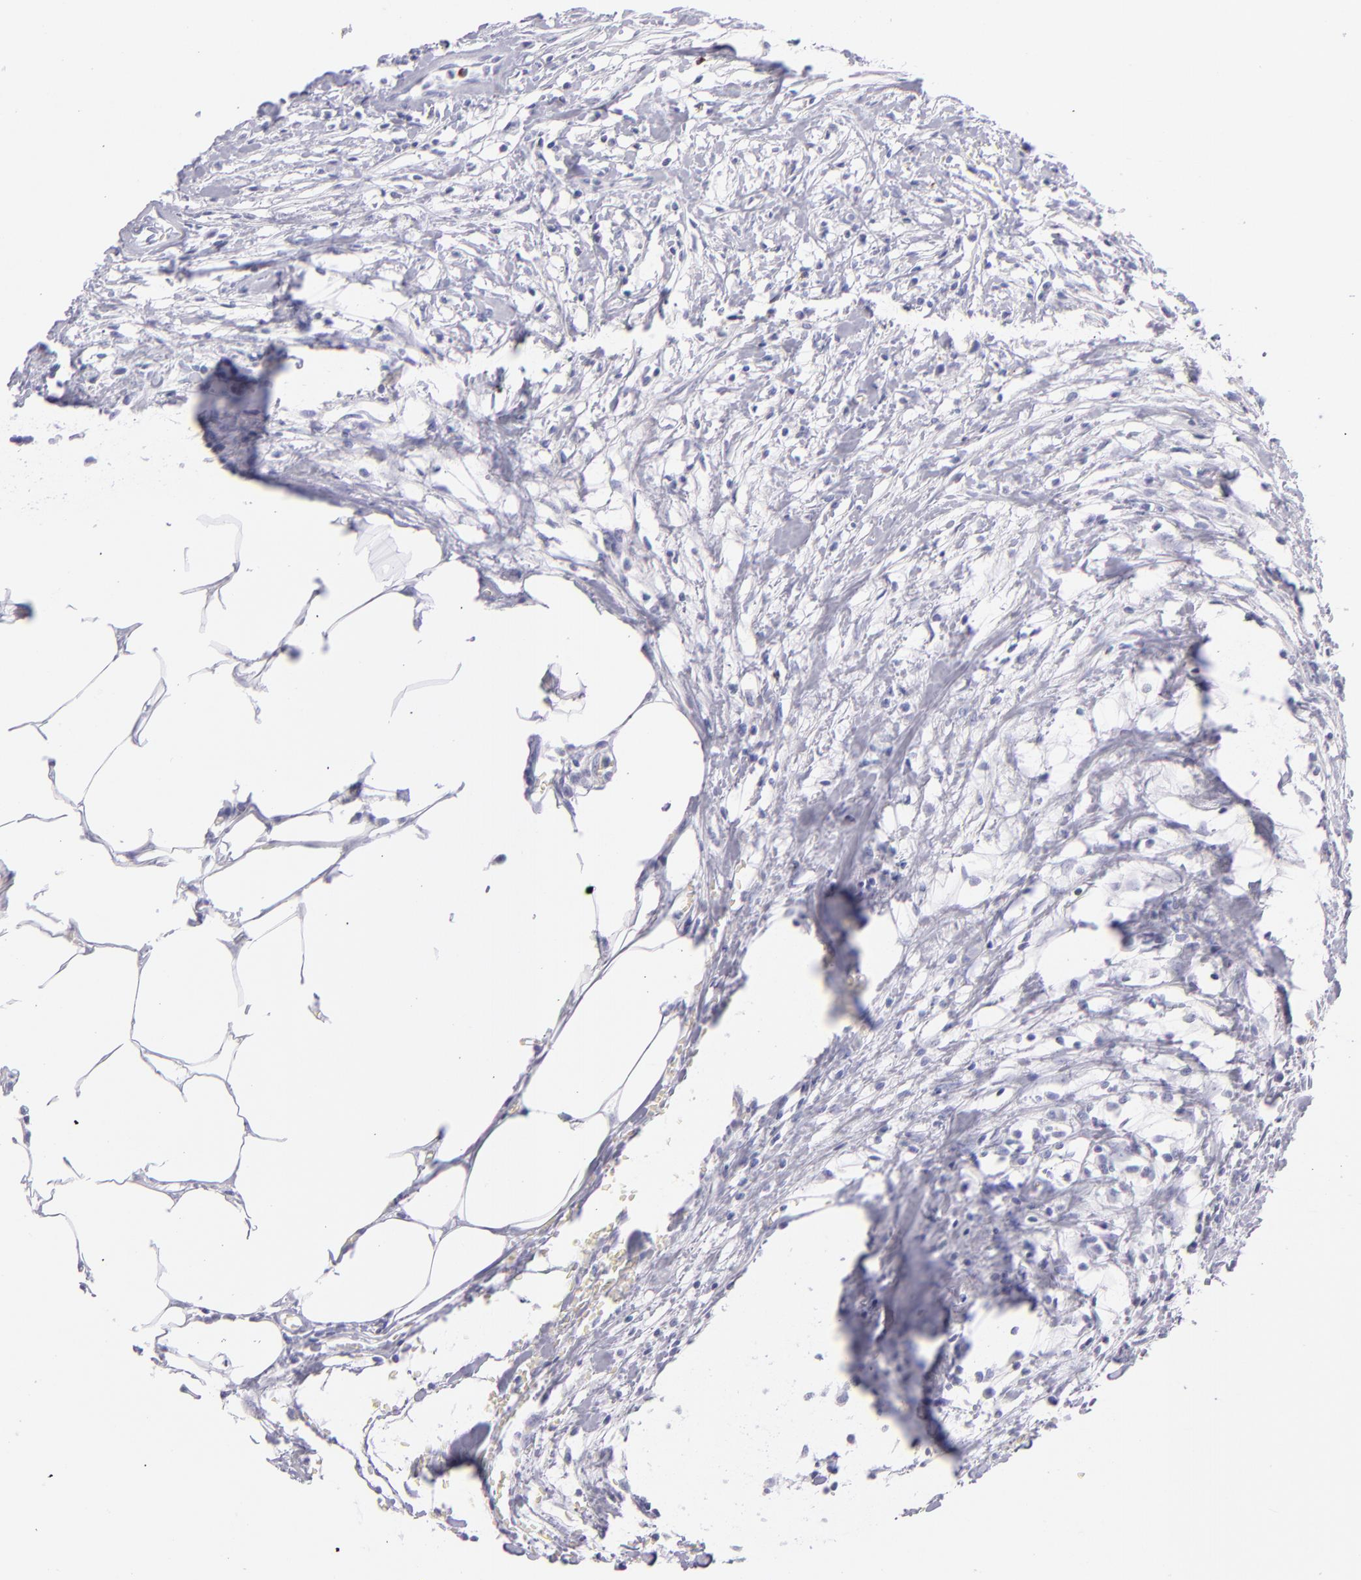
{"staining": {"intensity": "negative", "quantity": "none", "location": "none"}, "tissue": "colorectal cancer", "cell_type": "Tumor cells", "image_type": "cancer", "snomed": [{"axis": "morphology", "description": "Adenocarcinoma, NOS"}, {"axis": "topography", "description": "Colon"}], "caption": "High power microscopy histopathology image of an IHC image of adenocarcinoma (colorectal), revealing no significant expression in tumor cells.", "gene": "PRF1", "patient": {"sex": "male", "age": 55}}